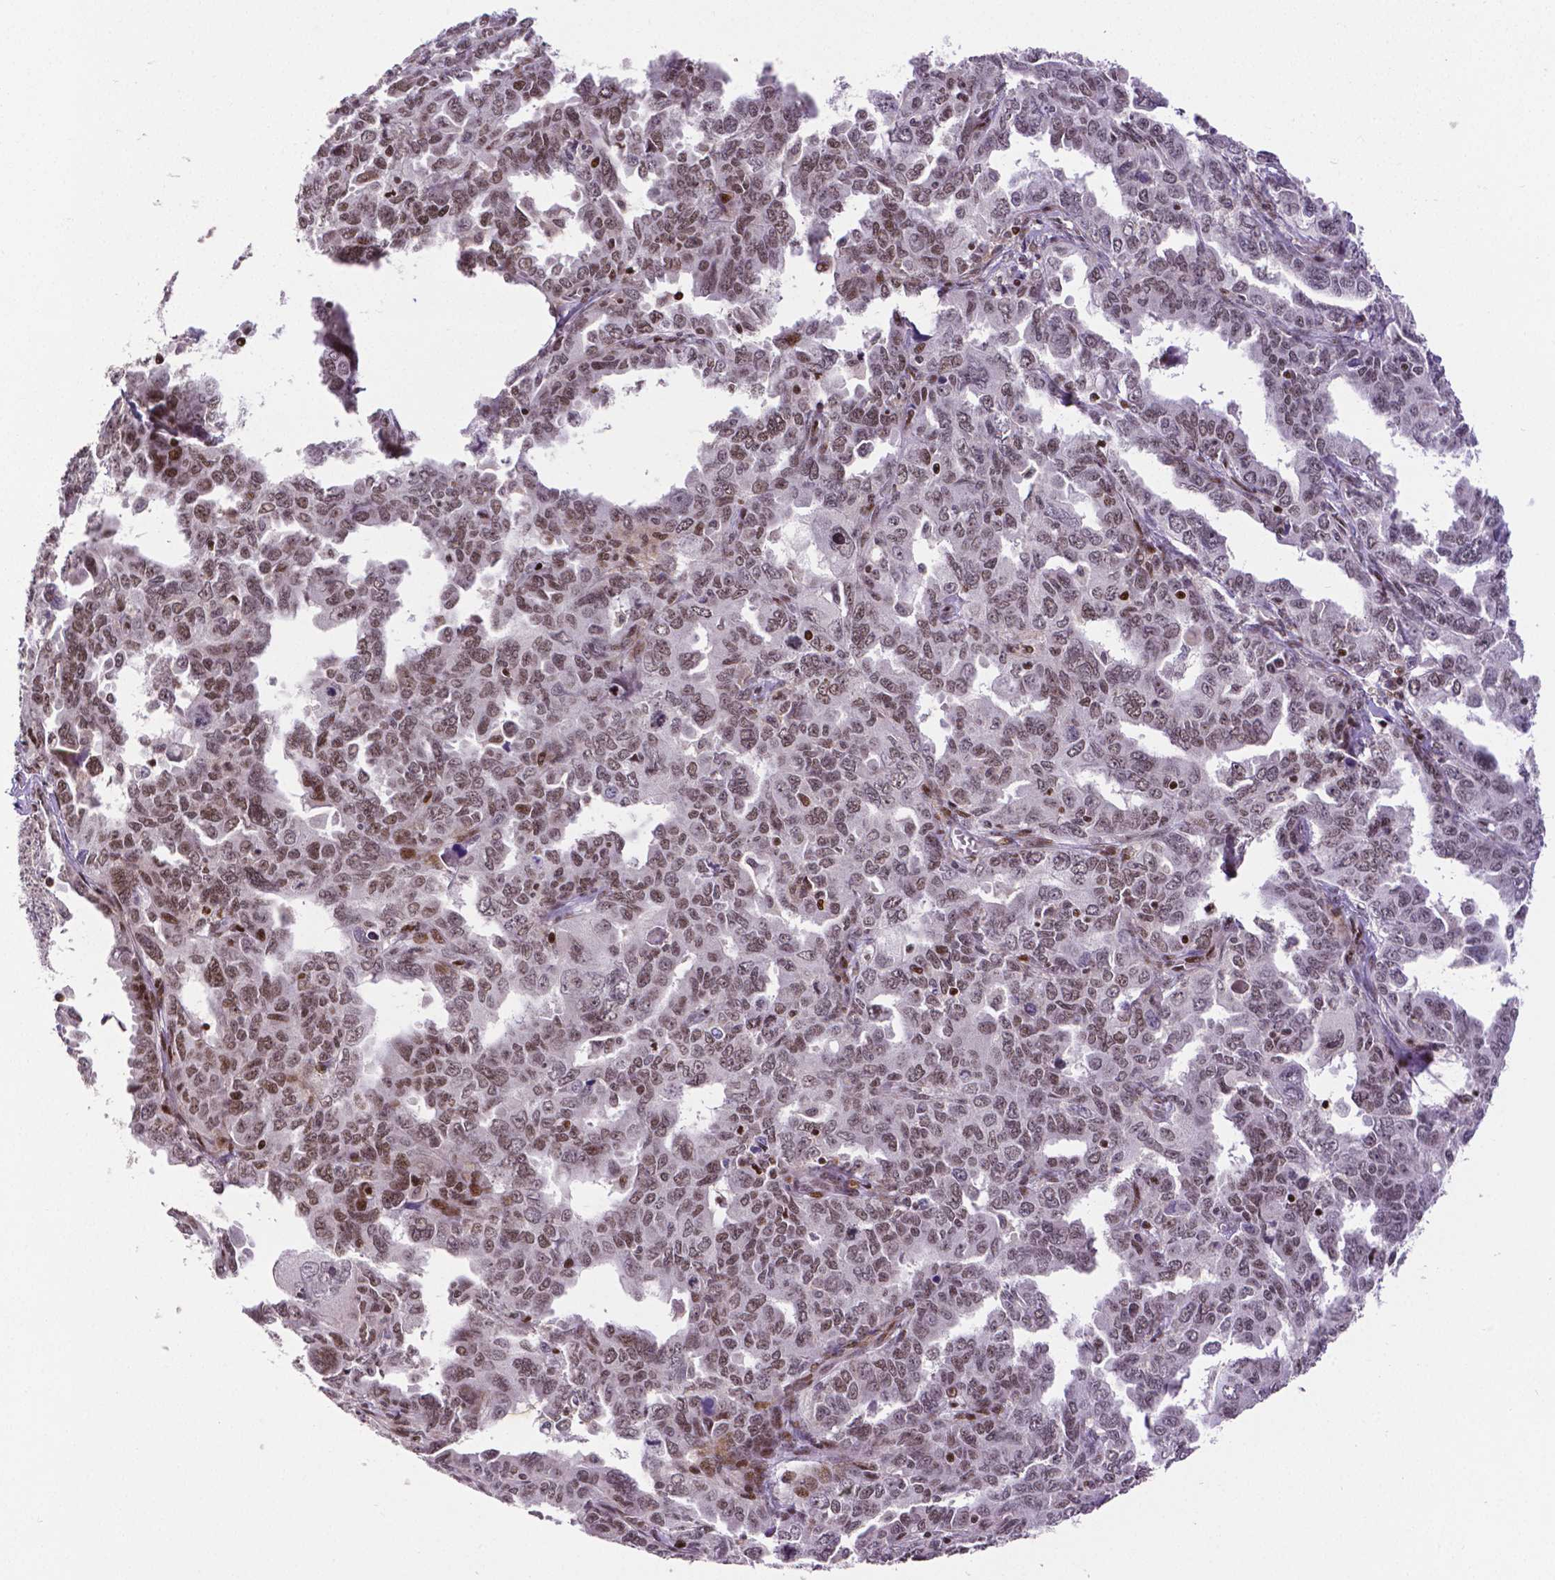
{"staining": {"intensity": "moderate", "quantity": ">75%", "location": "nuclear"}, "tissue": "ovarian cancer", "cell_type": "Tumor cells", "image_type": "cancer", "snomed": [{"axis": "morphology", "description": "Adenocarcinoma, NOS"}, {"axis": "morphology", "description": "Carcinoma, endometroid"}, {"axis": "topography", "description": "Ovary"}], "caption": "Ovarian adenocarcinoma stained with a protein marker reveals moderate staining in tumor cells.", "gene": "CTCF", "patient": {"sex": "female", "age": 72}}